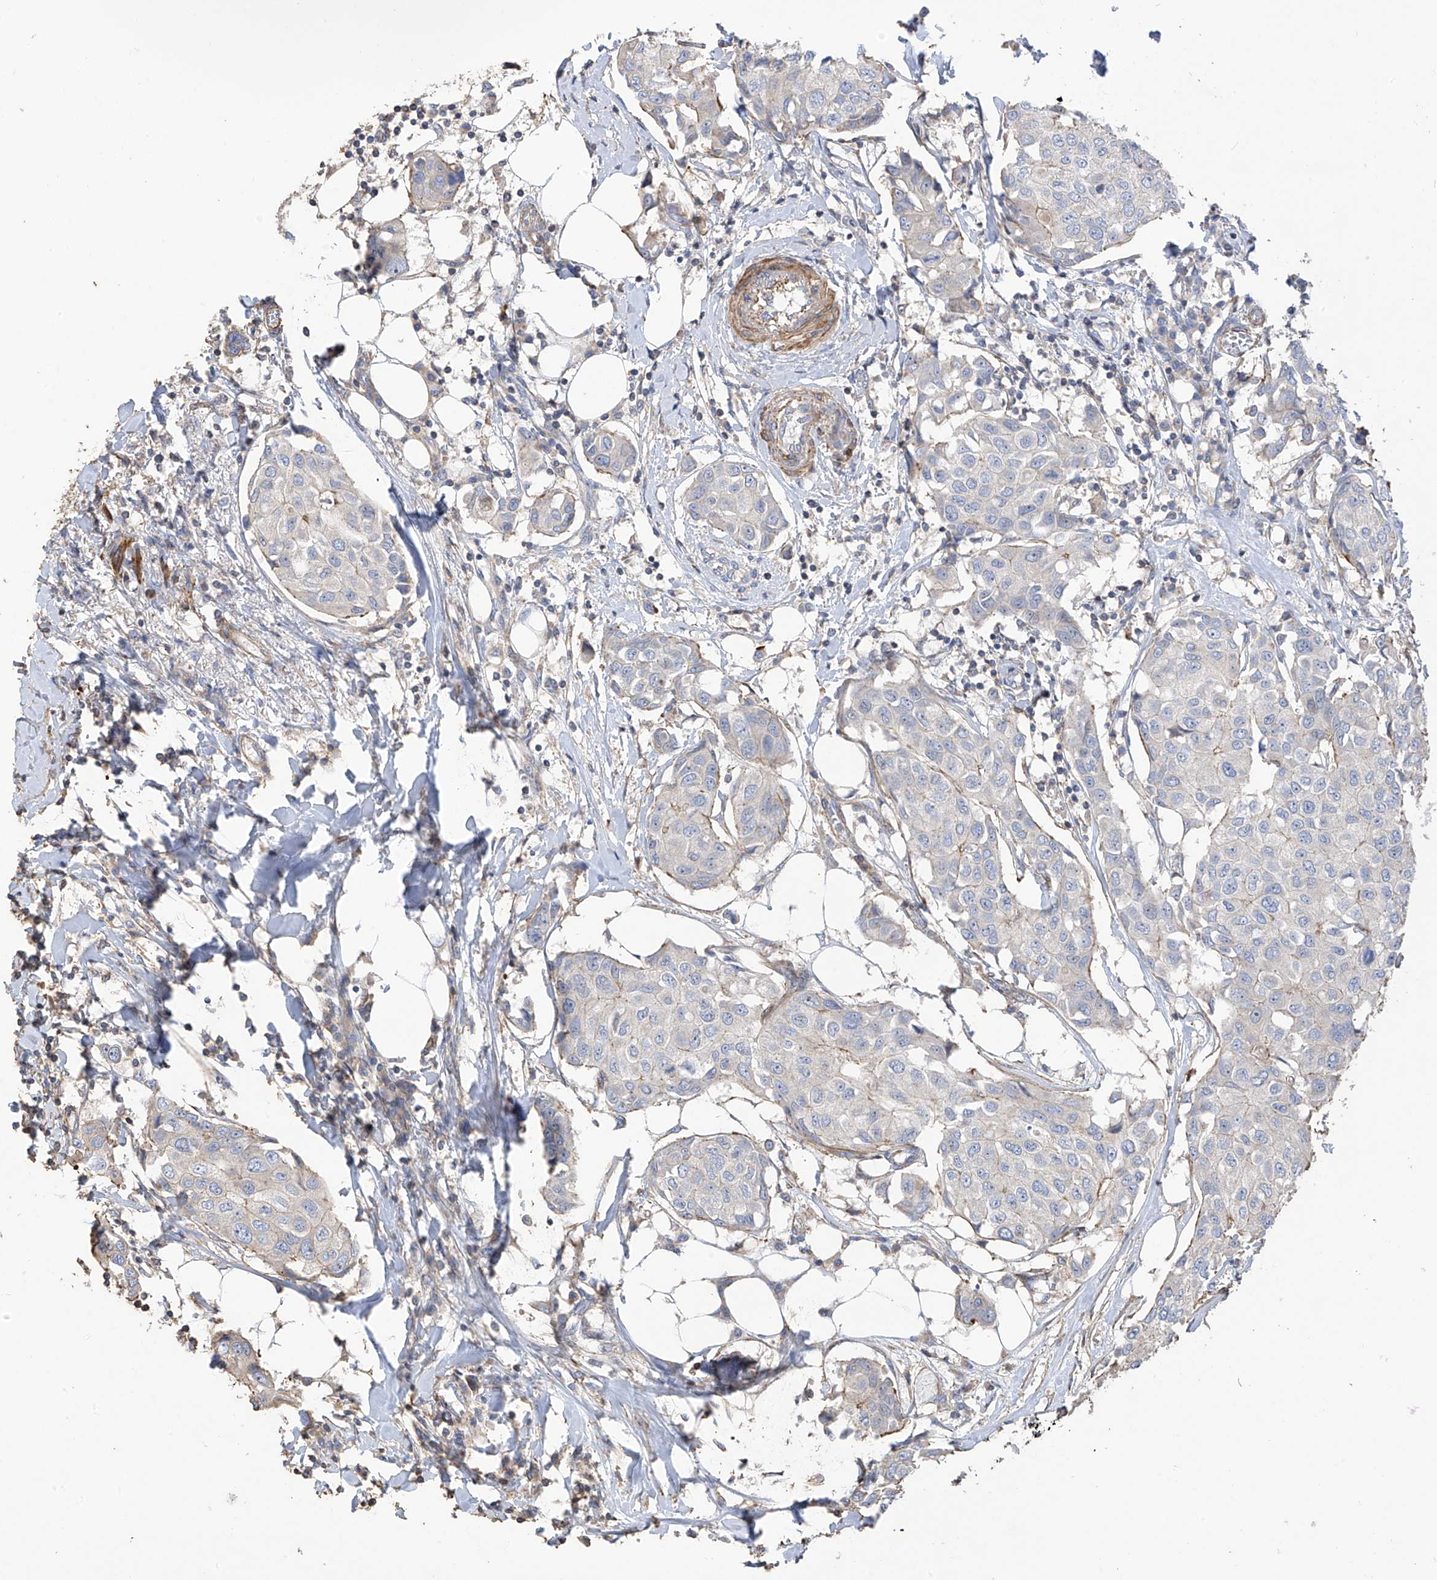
{"staining": {"intensity": "negative", "quantity": "none", "location": "none"}, "tissue": "breast cancer", "cell_type": "Tumor cells", "image_type": "cancer", "snomed": [{"axis": "morphology", "description": "Duct carcinoma"}, {"axis": "topography", "description": "Breast"}], "caption": "This is a image of immunohistochemistry (IHC) staining of breast cancer, which shows no positivity in tumor cells.", "gene": "SLC43A3", "patient": {"sex": "female", "age": 80}}